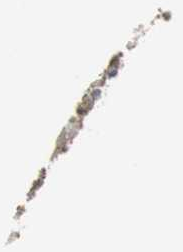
{"staining": {"intensity": "weak", "quantity": ">75%", "location": "cytoplasmic/membranous,nuclear"}, "tissue": "urothelial cancer", "cell_type": "Tumor cells", "image_type": "cancer", "snomed": [{"axis": "morphology", "description": "Urothelial carcinoma, High grade"}, {"axis": "topography", "description": "Urinary bladder"}], "caption": "Protein staining exhibits weak cytoplasmic/membranous and nuclear positivity in about >75% of tumor cells in urothelial carcinoma (high-grade).", "gene": "MPG", "patient": {"sex": "female", "age": 64}}